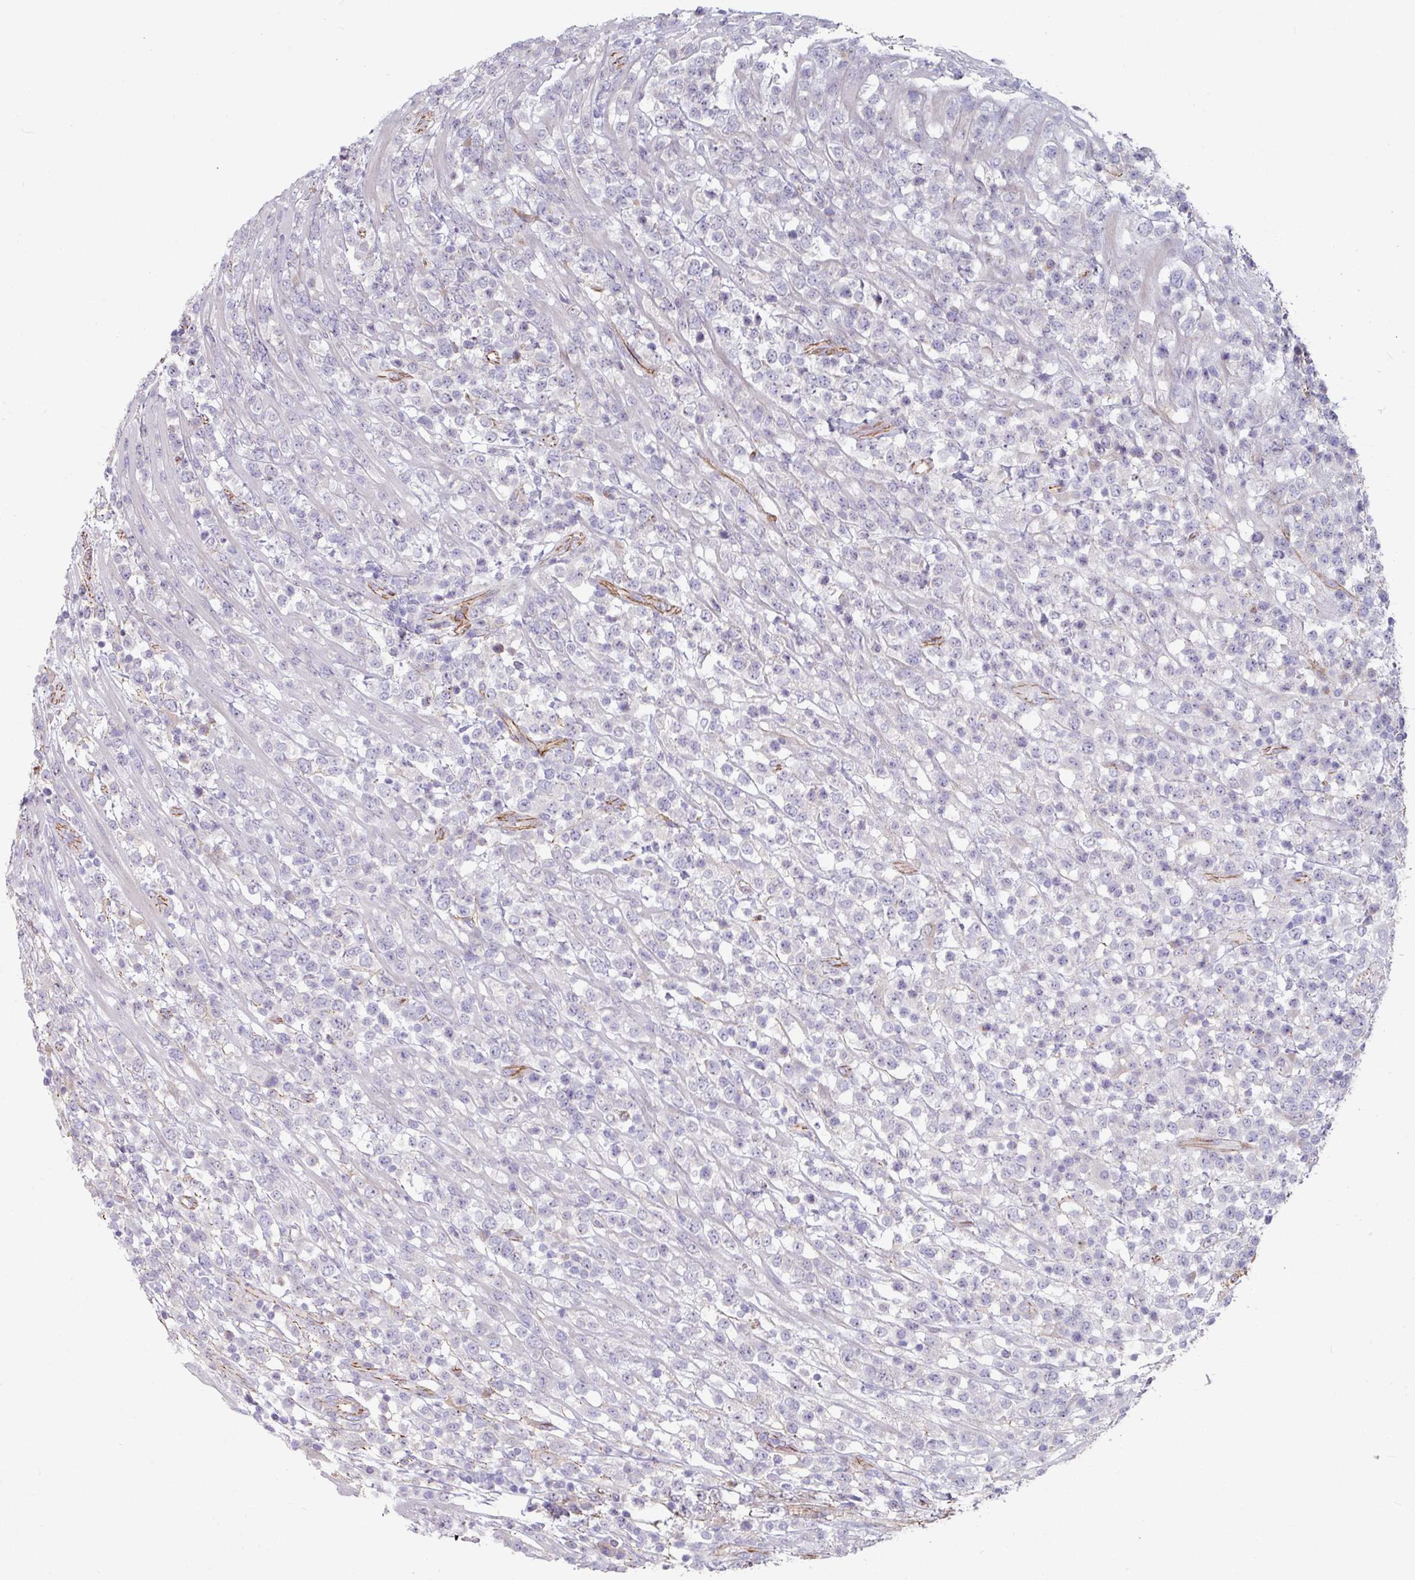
{"staining": {"intensity": "negative", "quantity": "none", "location": "none"}, "tissue": "lymphoma", "cell_type": "Tumor cells", "image_type": "cancer", "snomed": [{"axis": "morphology", "description": "Malignant lymphoma, non-Hodgkin's type, High grade"}, {"axis": "topography", "description": "Colon"}], "caption": "Protein analysis of lymphoma reveals no significant positivity in tumor cells.", "gene": "JUP", "patient": {"sex": "female", "age": 53}}